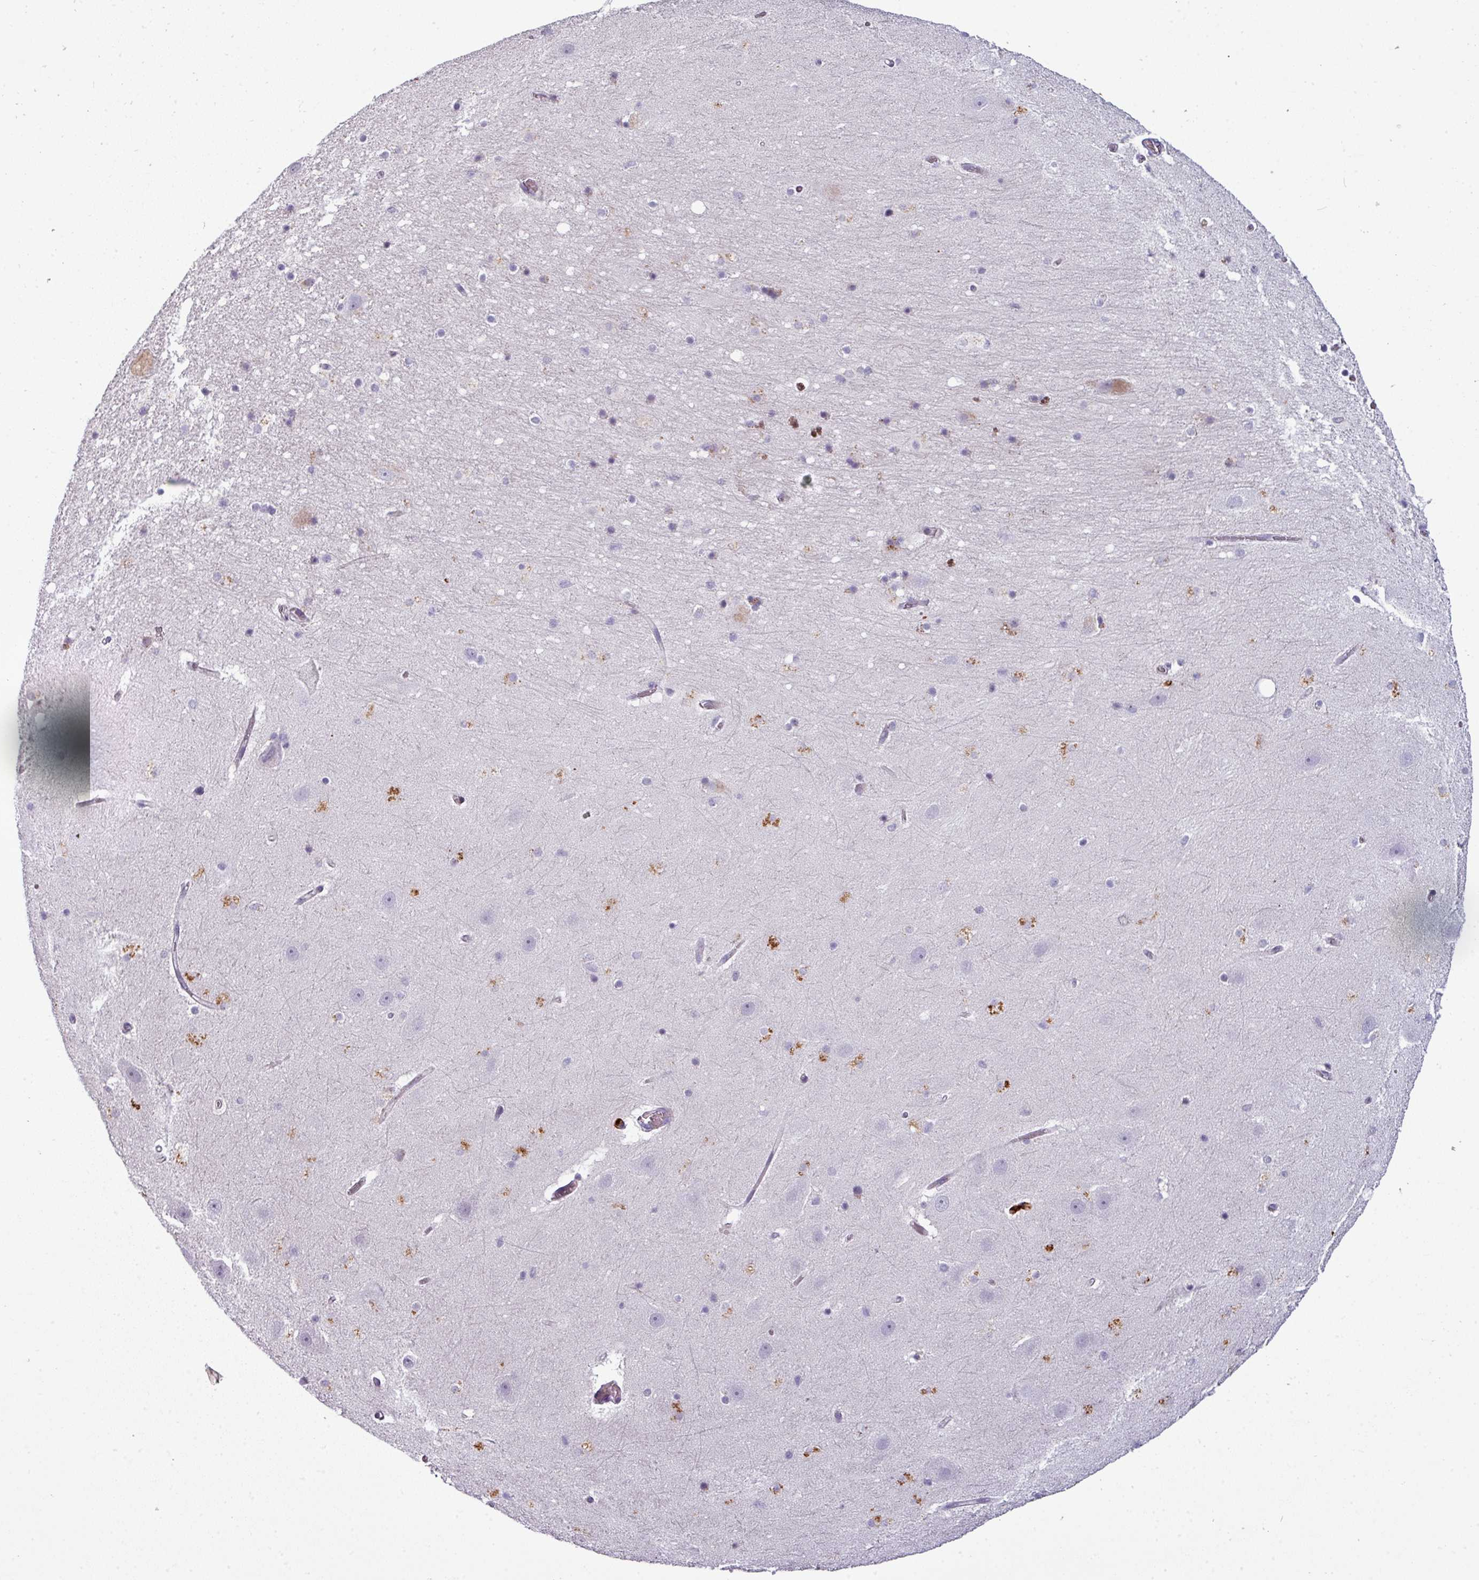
{"staining": {"intensity": "moderate", "quantity": "<25%", "location": "cytoplasmic/membranous"}, "tissue": "hippocampus", "cell_type": "Glial cells", "image_type": "normal", "snomed": [{"axis": "morphology", "description": "Normal tissue, NOS"}, {"axis": "topography", "description": "Hippocampus"}], "caption": "DAB immunohistochemical staining of benign human hippocampus displays moderate cytoplasmic/membranous protein staining in approximately <25% of glial cells.", "gene": "TMEFF1", "patient": {"sex": "male", "age": 37}}